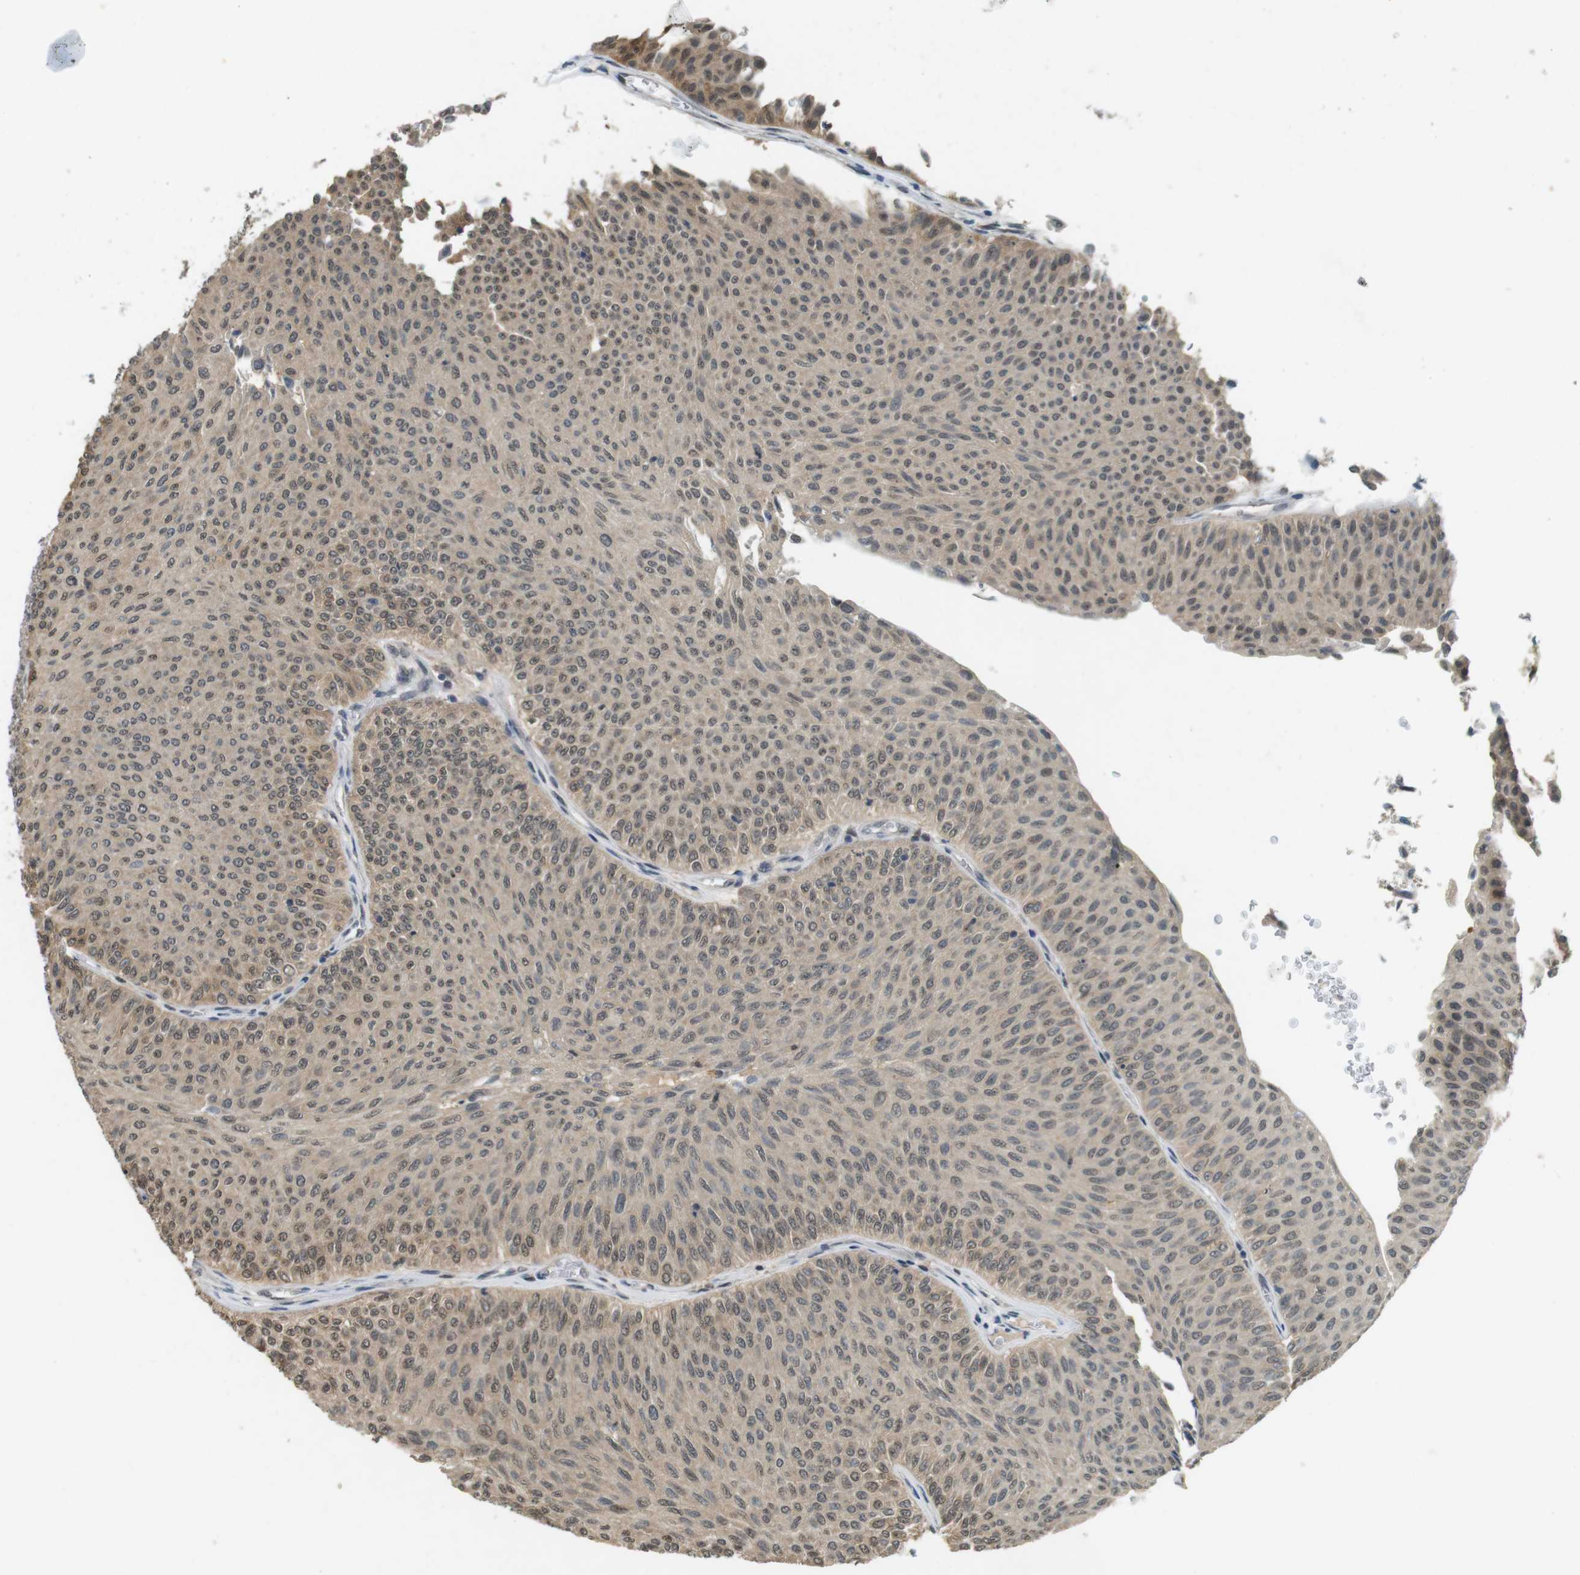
{"staining": {"intensity": "weak", "quantity": ">75%", "location": "cytoplasmic/membranous"}, "tissue": "urothelial cancer", "cell_type": "Tumor cells", "image_type": "cancer", "snomed": [{"axis": "morphology", "description": "Urothelial carcinoma, Low grade"}, {"axis": "topography", "description": "Urinary bladder"}], "caption": "This histopathology image shows urothelial cancer stained with immunohistochemistry (IHC) to label a protein in brown. The cytoplasmic/membranous of tumor cells show weak positivity for the protein. Nuclei are counter-stained blue.", "gene": "CDK14", "patient": {"sex": "male", "age": 78}}